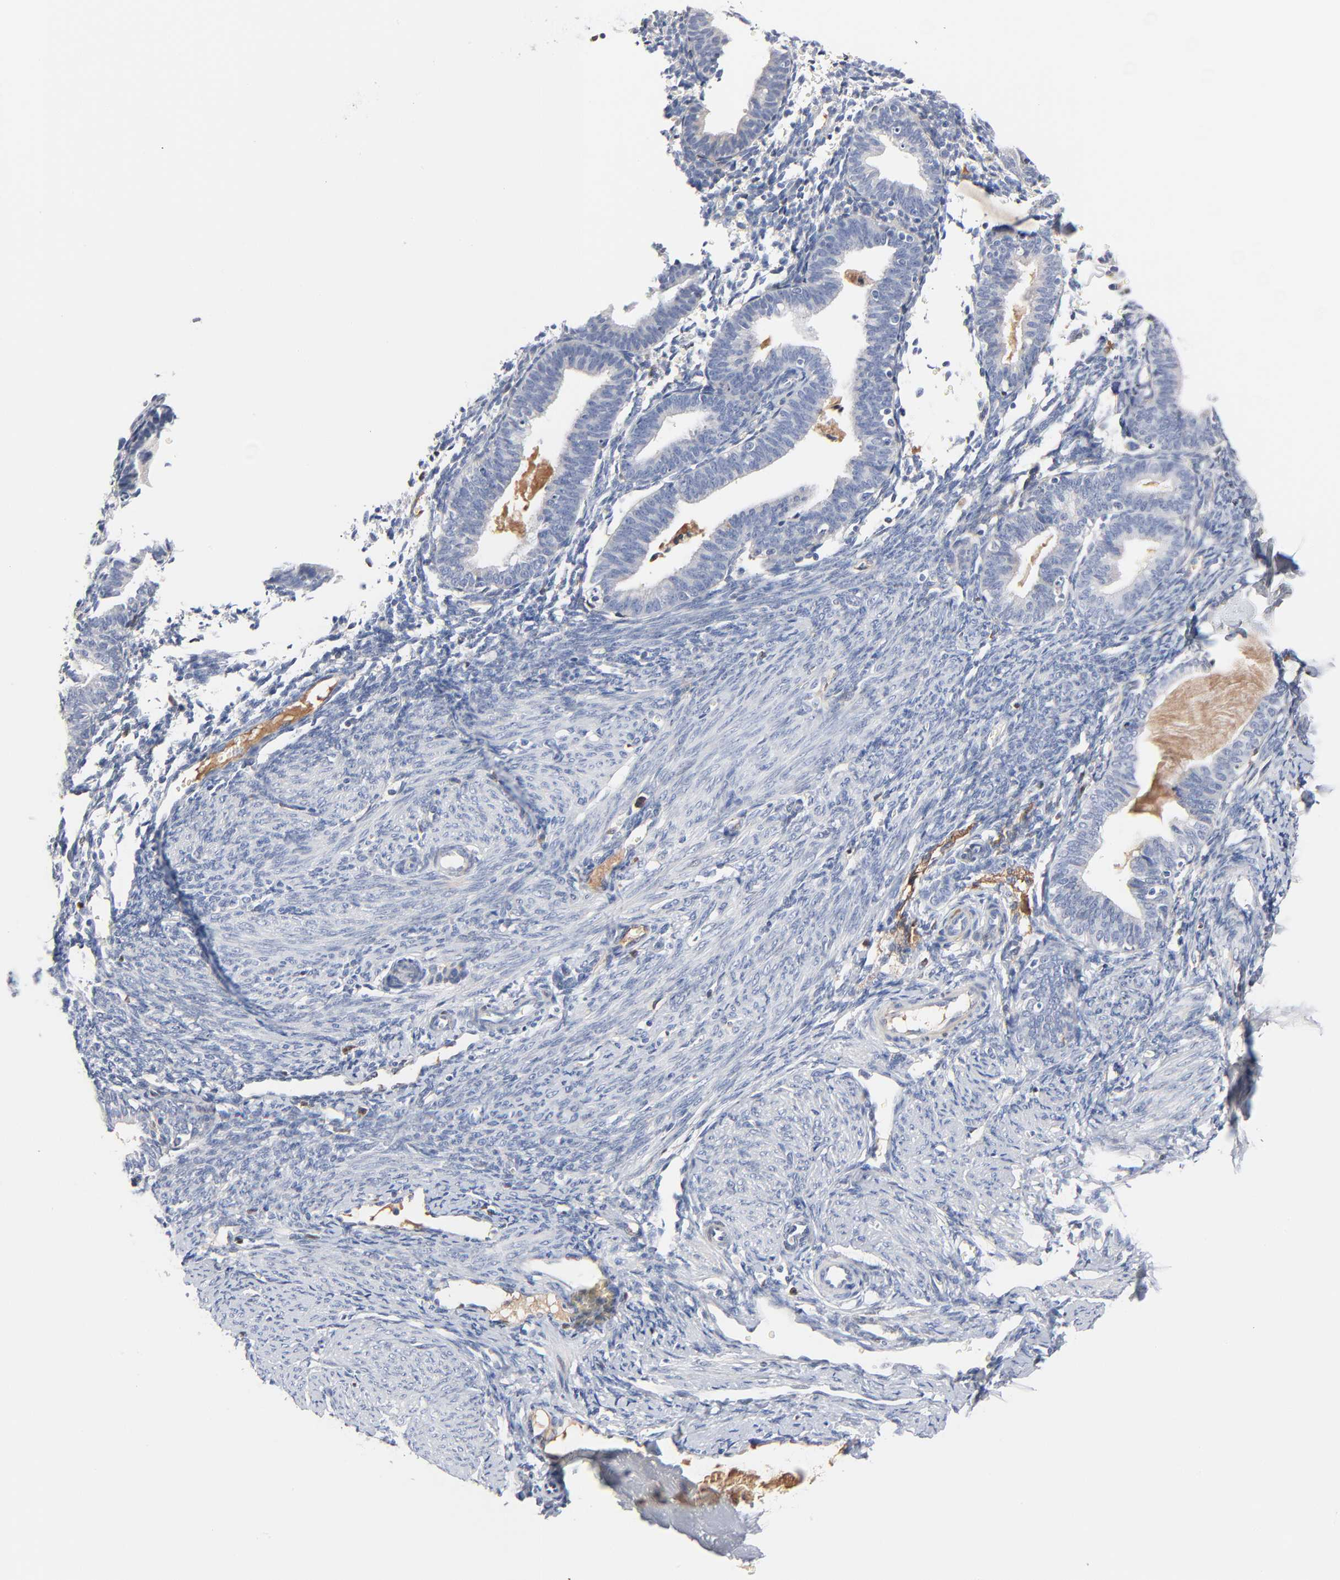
{"staining": {"intensity": "negative", "quantity": "none", "location": "none"}, "tissue": "endometrium", "cell_type": "Cells in endometrial stroma", "image_type": "normal", "snomed": [{"axis": "morphology", "description": "Normal tissue, NOS"}, {"axis": "topography", "description": "Endometrium"}], "caption": "This is an IHC histopathology image of normal human endometrium. There is no staining in cells in endometrial stroma.", "gene": "SERPINA4", "patient": {"sex": "female", "age": 61}}